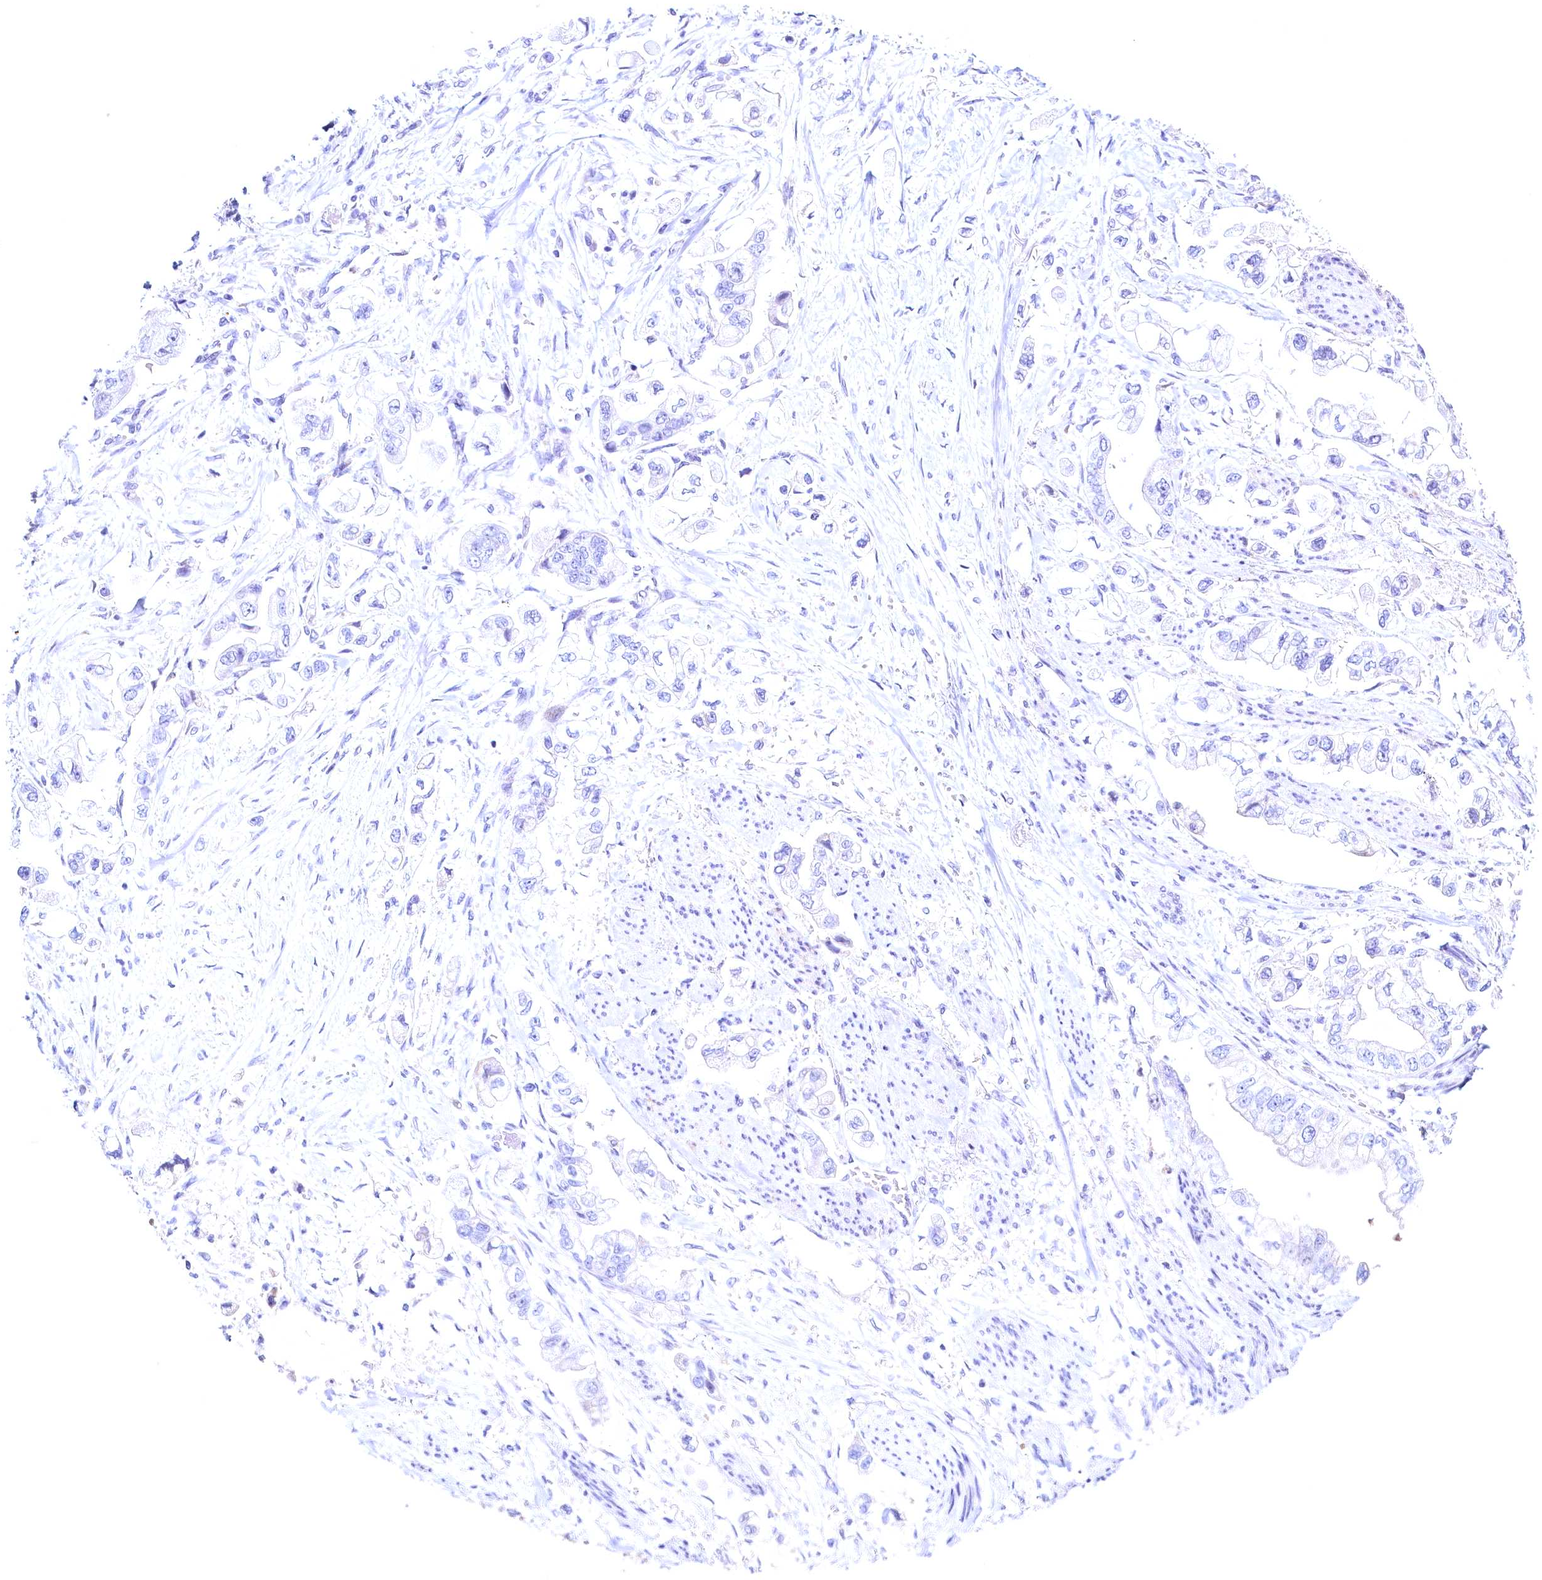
{"staining": {"intensity": "negative", "quantity": "none", "location": "none"}, "tissue": "stomach cancer", "cell_type": "Tumor cells", "image_type": "cancer", "snomed": [{"axis": "morphology", "description": "Adenocarcinoma, NOS"}, {"axis": "topography", "description": "Stomach"}], "caption": "Immunohistochemical staining of human stomach adenocarcinoma shows no significant positivity in tumor cells. (Brightfield microscopy of DAB IHC at high magnification).", "gene": "MAP1LC3A", "patient": {"sex": "male", "age": 62}}